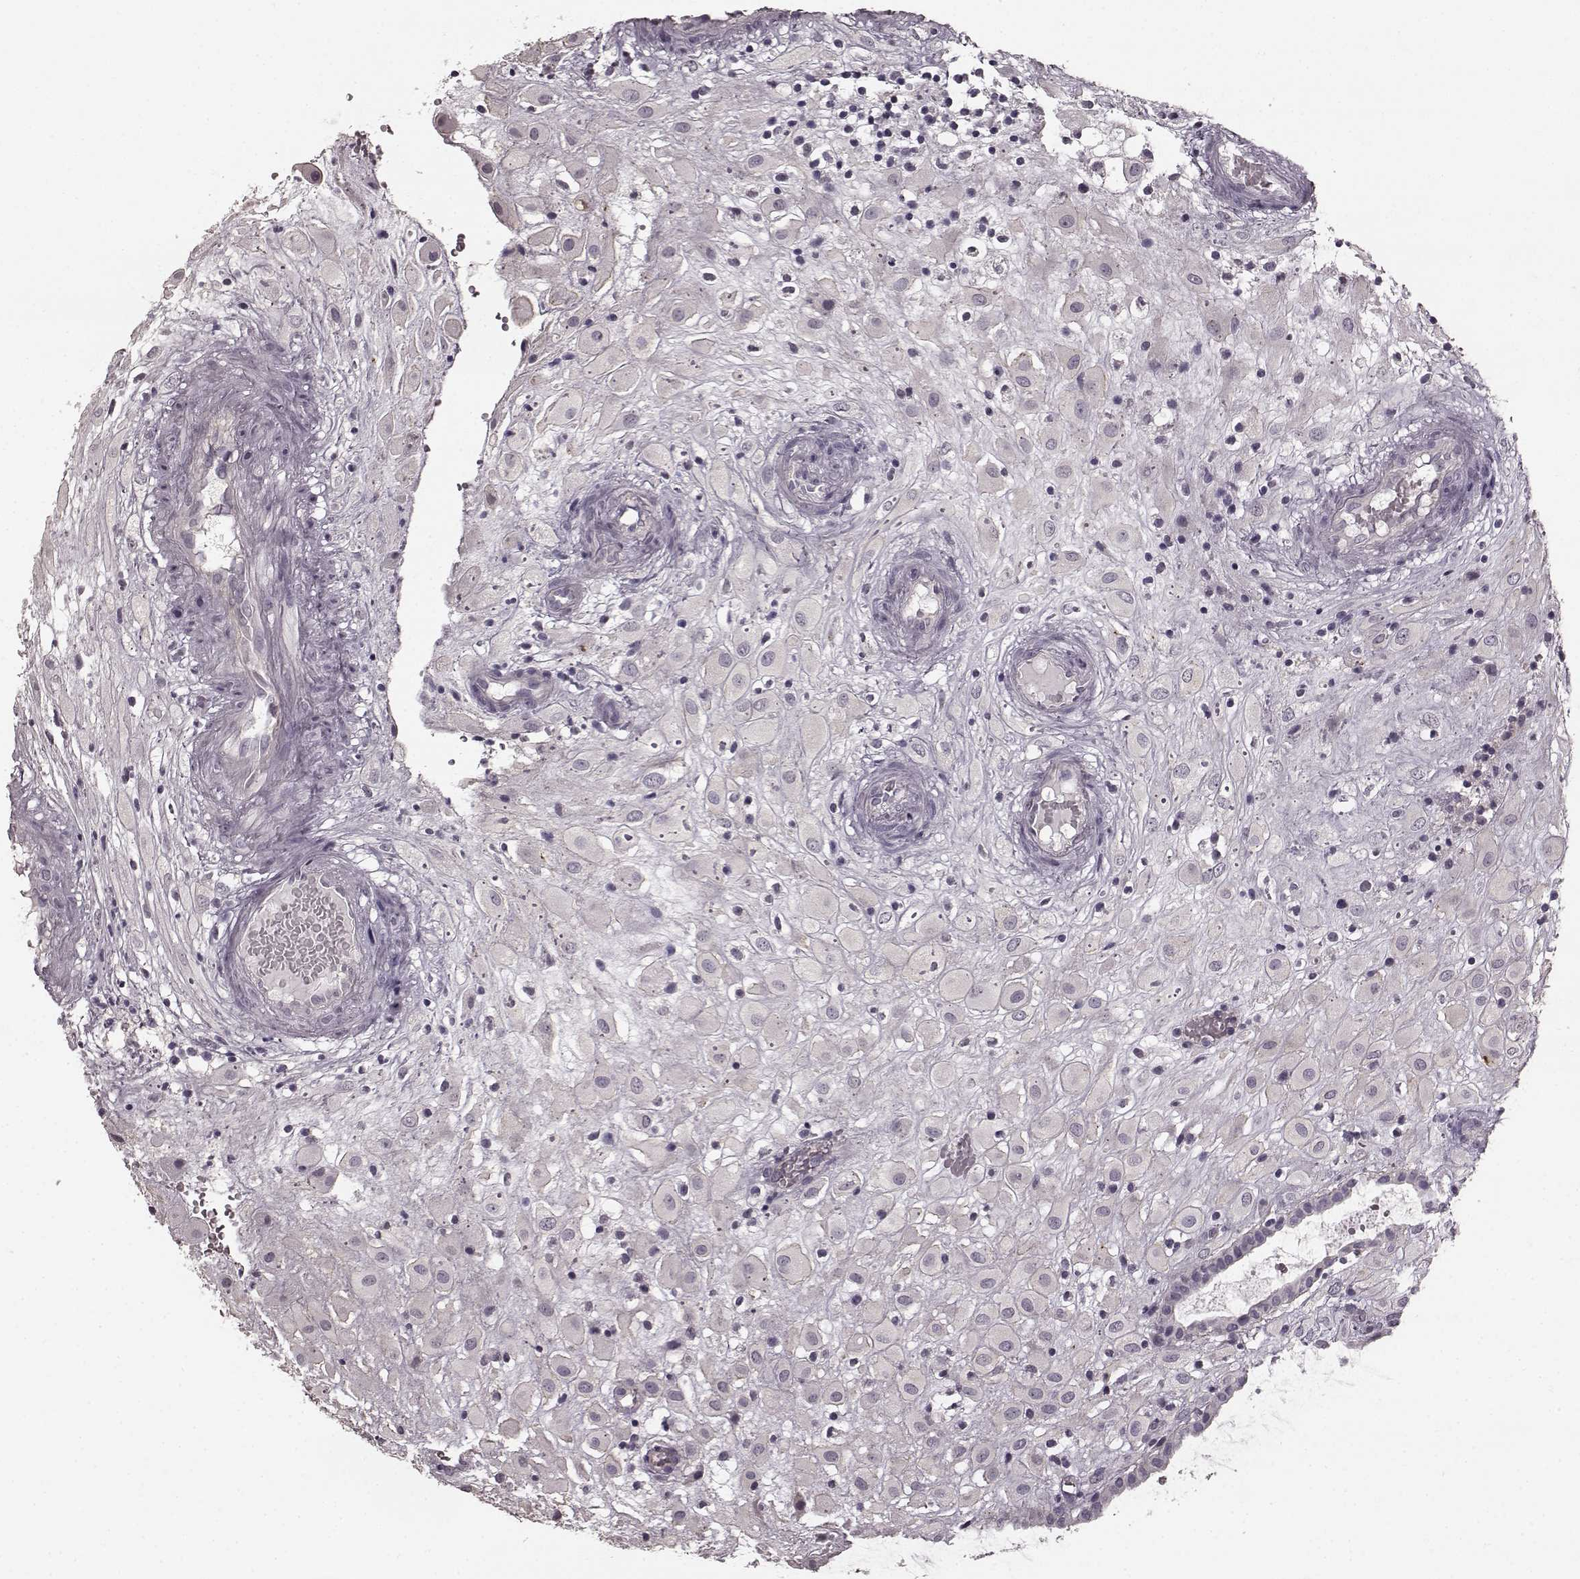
{"staining": {"intensity": "negative", "quantity": "none", "location": "none"}, "tissue": "placenta", "cell_type": "Decidual cells", "image_type": "normal", "snomed": [{"axis": "morphology", "description": "Normal tissue, NOS"}, {"axis": "topography", "description": "Placenta"}], "caption": "The histopathology image reveals no significant staining in decidual cells of placenta. (IHC, brightfield microscopy, high magnification).", "gene": "PRKCE", "patient": {"sex": "female", "age": 24}}